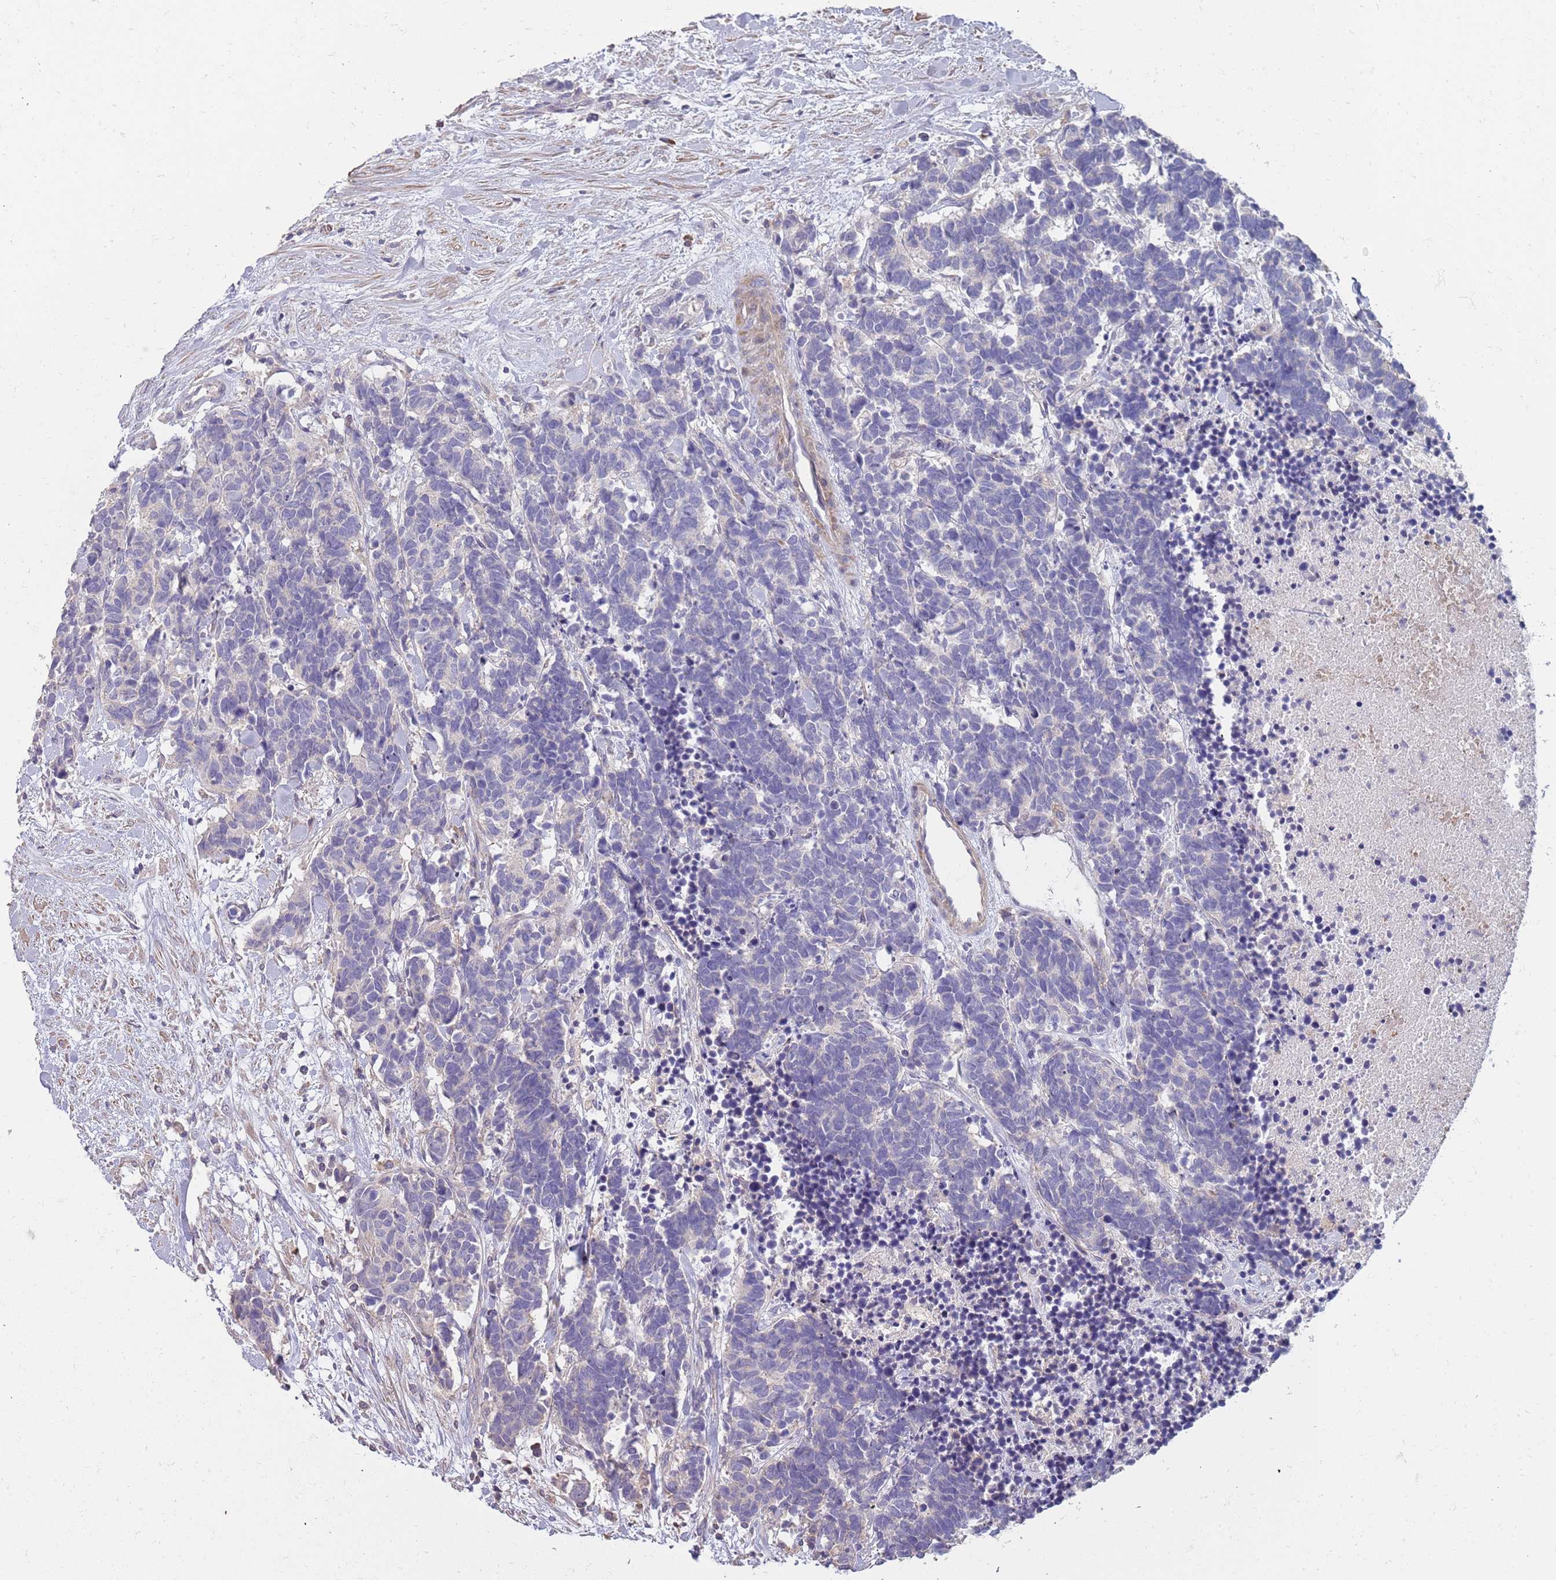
{"staining": {"intensity": "negative", "quantity": "none", "location": "none"}, "tissue": "carcinoid", "cell_type": "Tumor cells", "image_type": "cancer", "snomed": [{"axis": "morphology", "description": "Carcinoma, NOS"}, {"axis": "morphology", "description": "Carcinoid, malignant, NOS"}, {"axis": "topography", "description": "Prostate"}], "caption": "Photomicrograph shows no protein positivity in tumor cells of carcinoid tissue.", "gene": "SUSD1", "patient": {"sex": "male", "age": 57}}